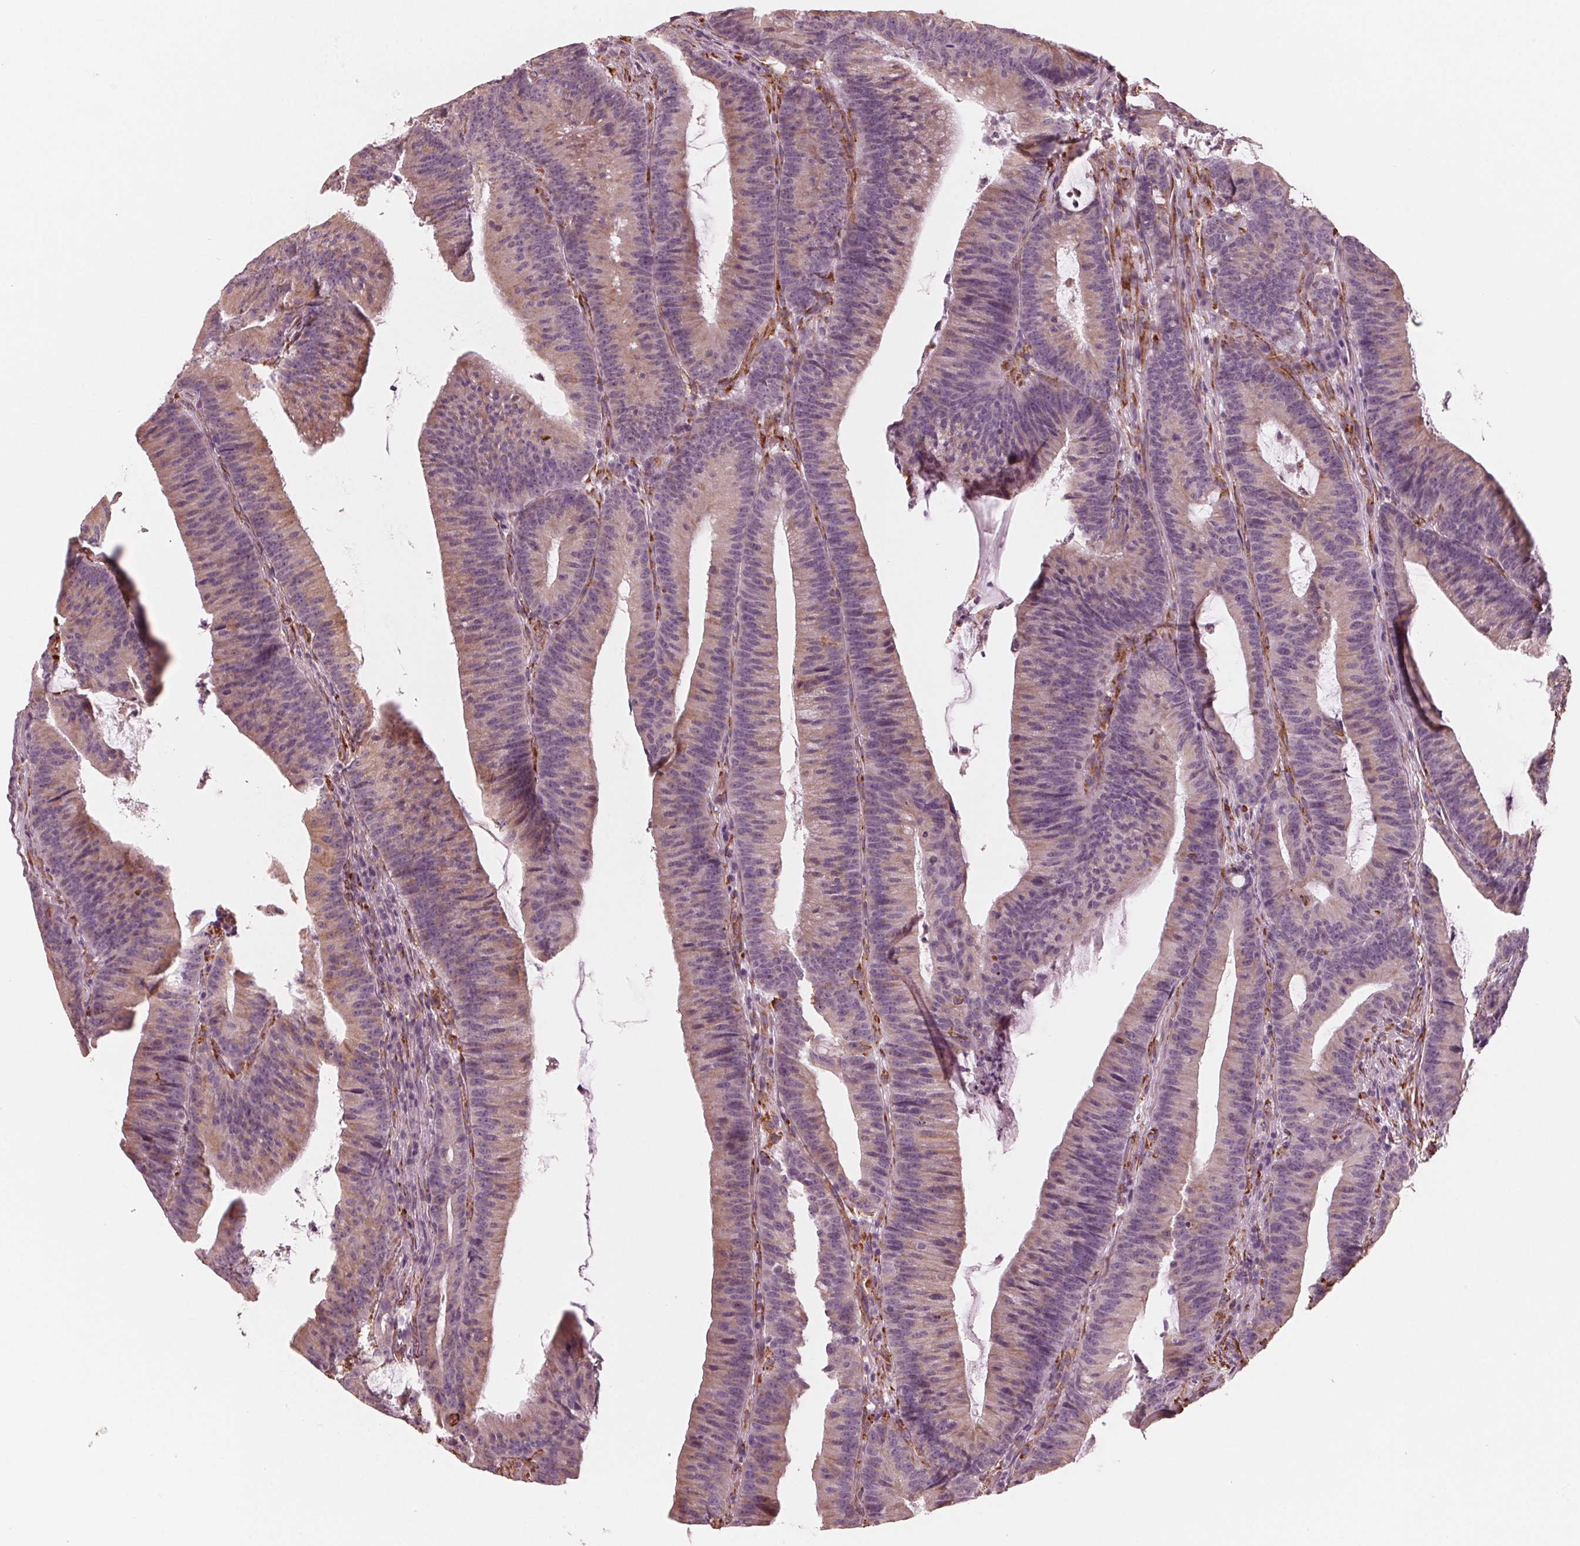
{"staining": {"intensity": "weak", "quantity": ">75%", "location": "cytoplasmic/membranous"}, "tissue": "colorectal cancer", "cell_type": "Tumor cells", "image_type": "cancer", "snomed": [{"axis": "morphology", "description": "Adenocarcinoma, NOS"}, {"axis": "topography", "description": "Colon"}], "caption": "Immunohistochemistry photomicrograph of neoplastic tissue: human colorectal cancer (adenocarcinoma) stained using immunohistochemistry displays low levels of weak protein expression localized specifically in the cytoplasmic/membranous of tumor cells, appearing as a cytoplasmic/membranous brown color.", "gene": "IKBIP", "patient": {"sex": "female", "age": 78}}